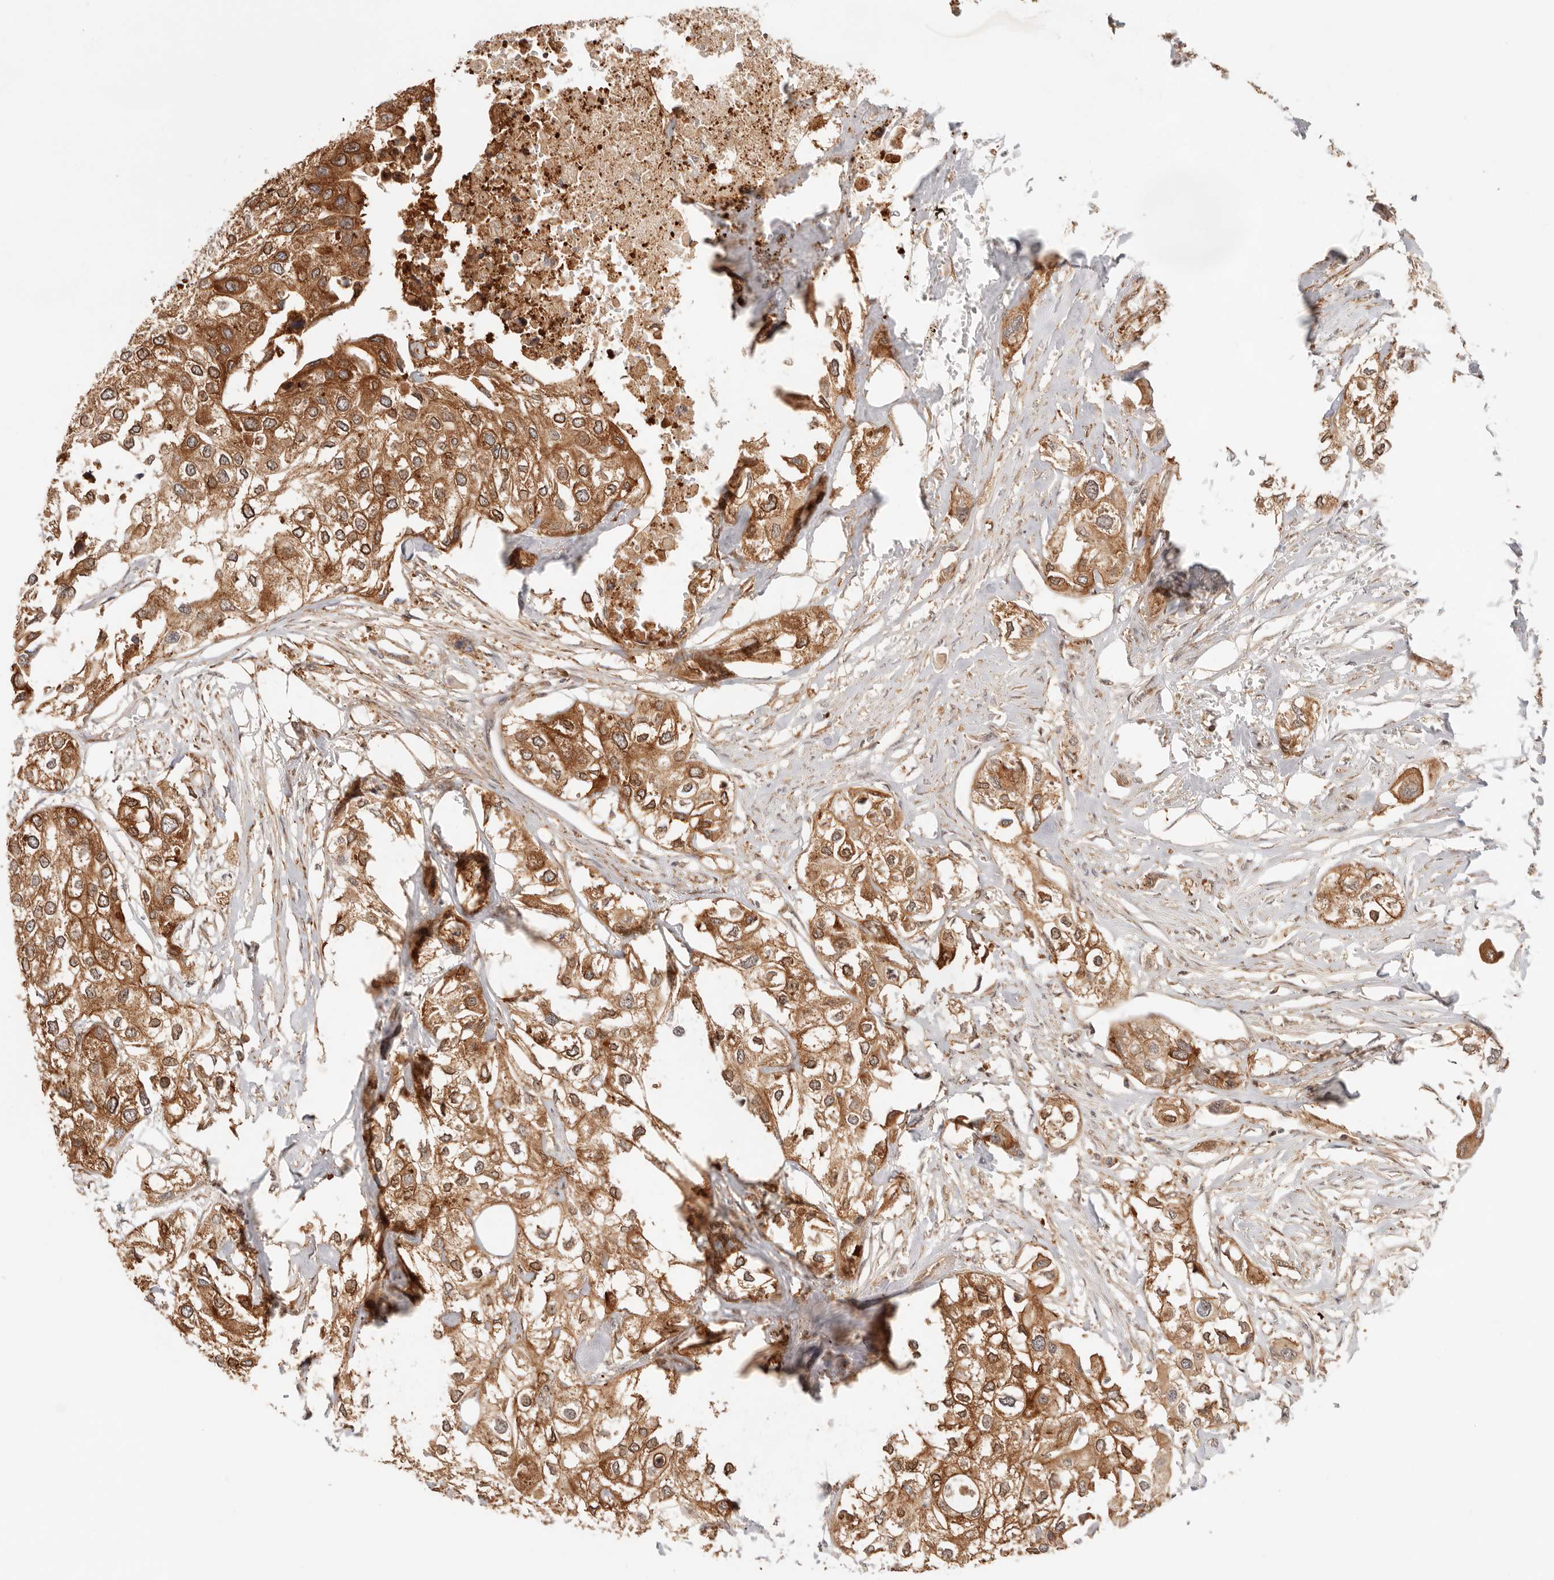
{"staining": {"intensity": "strong", "quantity": ">75%", "location": "cytoplasmic/membranous,nuclear"}, "tissue": "urothelial cancer", "cell_type": "Tumor cells", "image_type": "cancer", "snomed": [{"axis": "morphology", "description": "Urothelial carcinoma, High grade"}, {"axis": "topography", "description": "Urinary bladder"}], "caption": "Urothelial cancer stained for a protein demonstrates strong cytoplasmic/membranous and nuclear positivity in tumor cells.", "gene": "HEXD", "patient": {"sex": "male", "age": 64}}